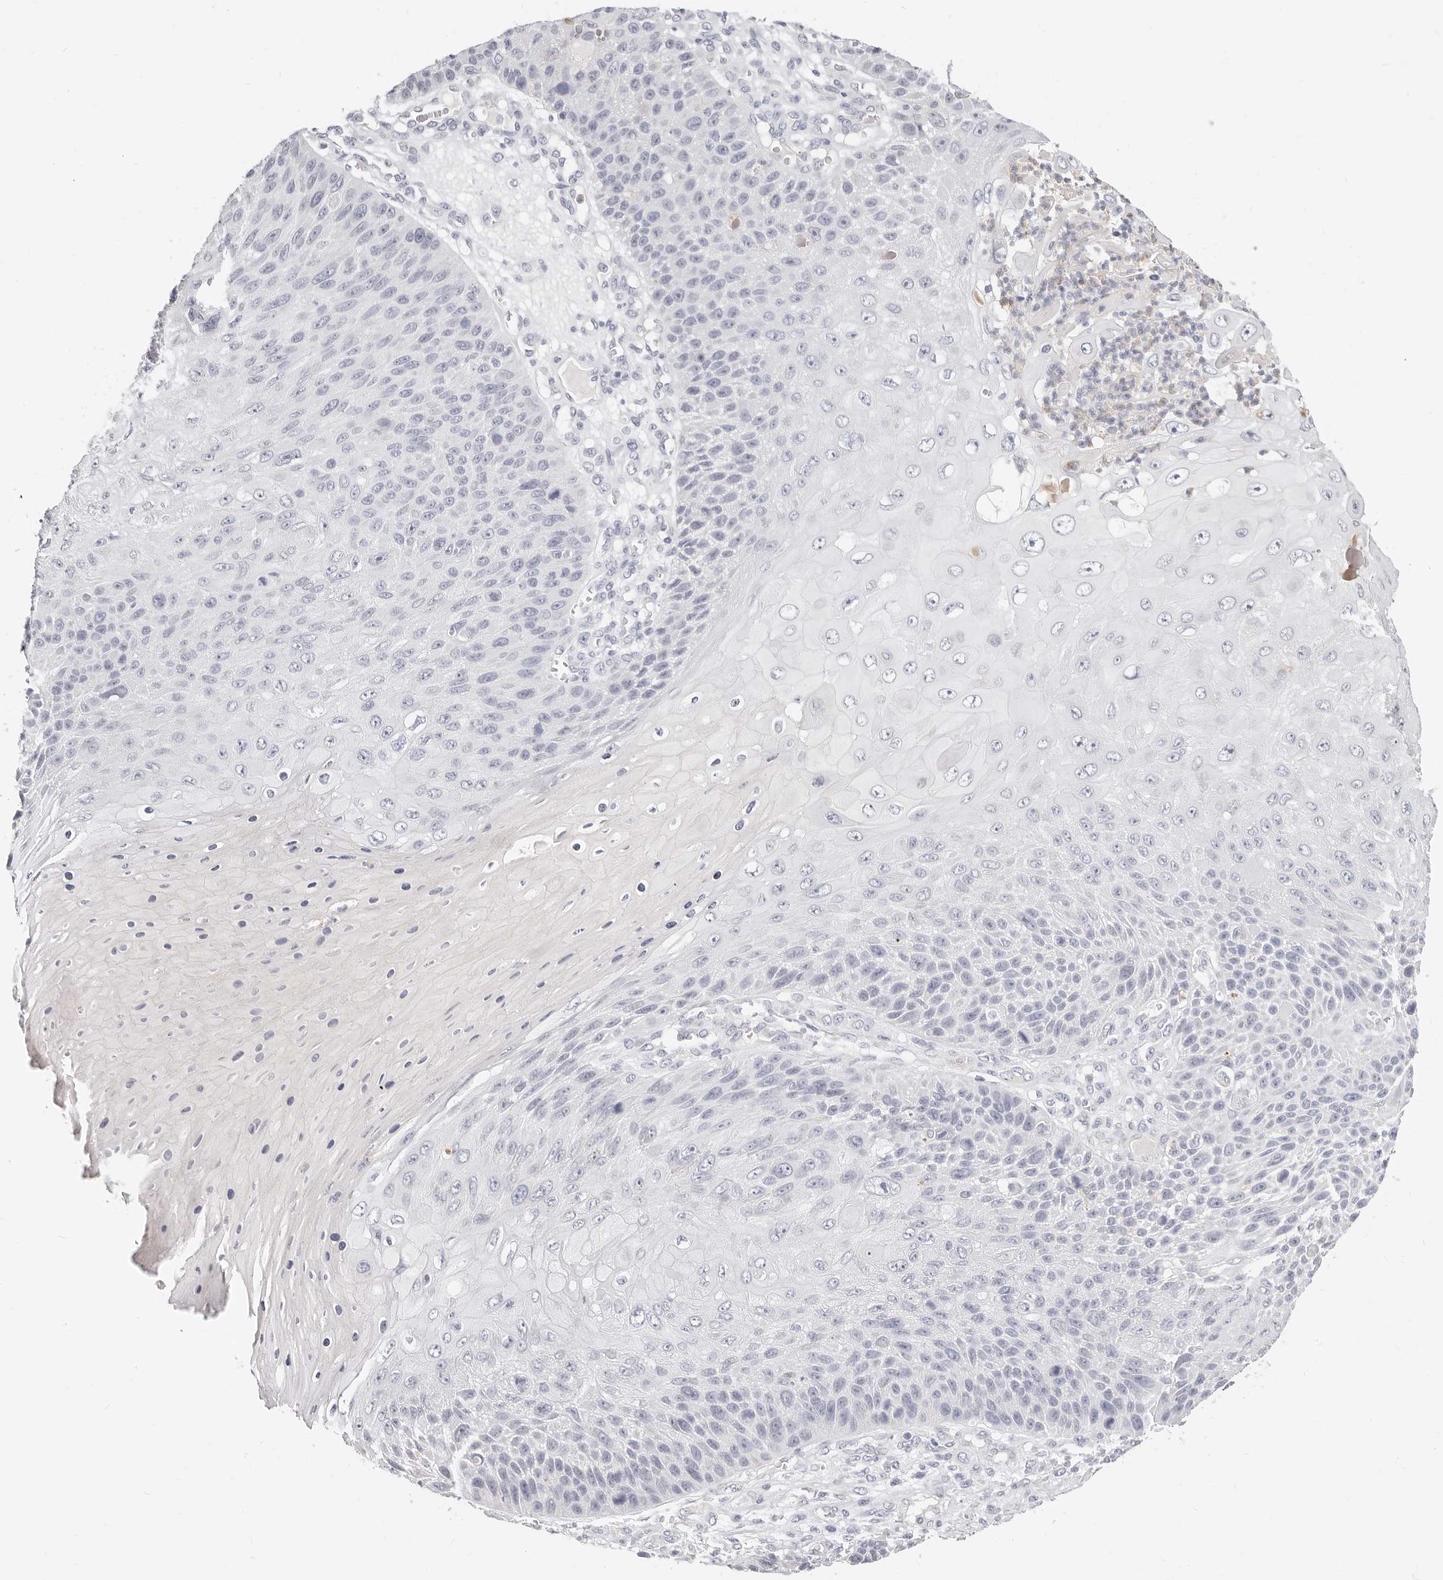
{"staining": {"intensity": "negative", "quantity": "none", "location": "none"}, "tissue": "skin cancer", "cell_type": "Tumor cells", "image_type": "cancer", "snomed": [{"axis": "morphology", "description": "Squamous cell carcinoma, NOS"}, {"axis": "topography", "description": "Skin"}], "caption": "Image shows no significant protein positivity in tumor cells of skin squamous cell carcinoma.", "gene": "ASCL1", "patient": {"sex": "female", "age": 88}}